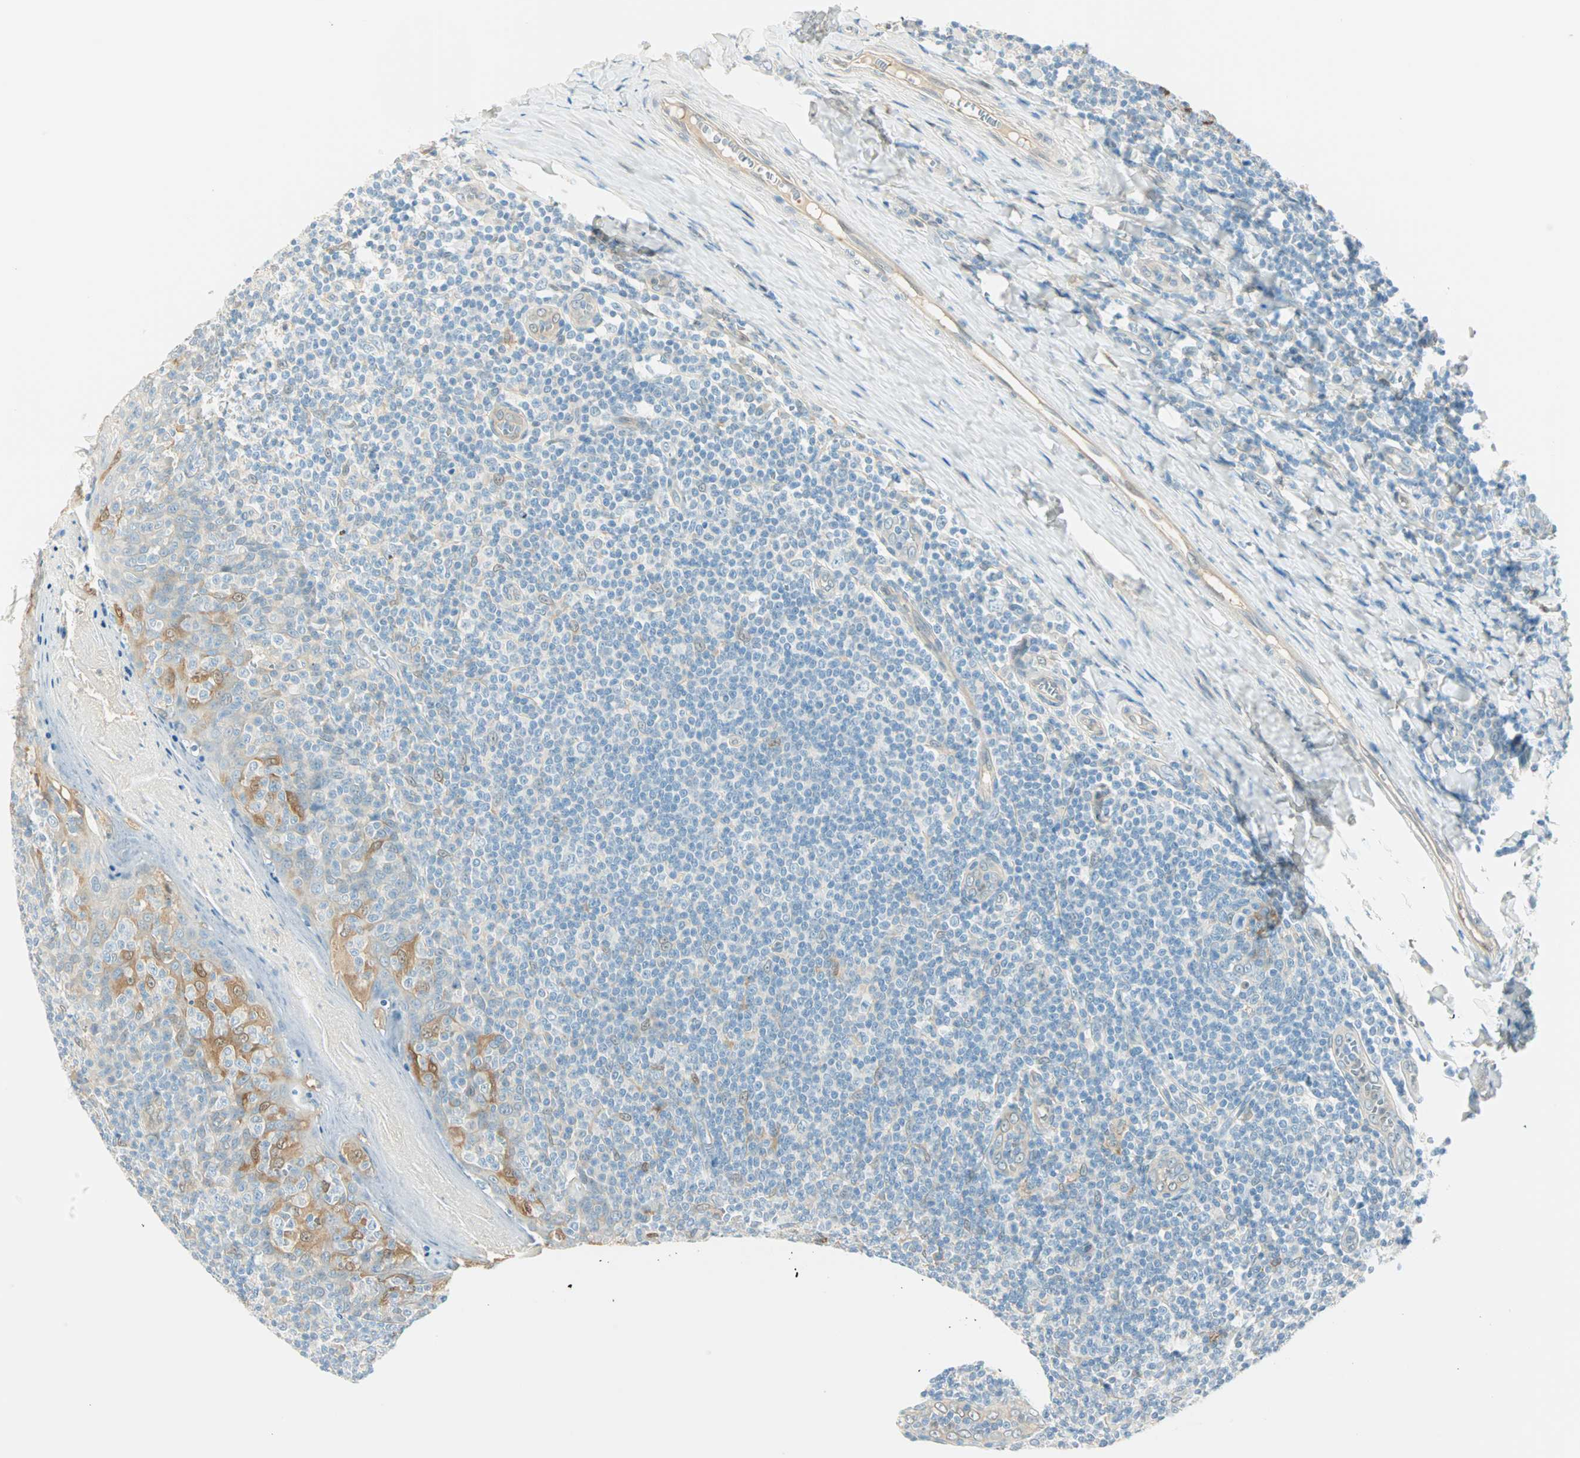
{"staining": {"intensity": "strong", "quantity": "<25%", "location": "cytoplasmic/membranous,nuclear"}, "tissue": "tonsil", "cell_type": "Germinal center cells", "image_type": "normal", "snomed": [{"axis": "morphology", "description": "Normal tissue, NOS"}, {"axis": "topography", "description": "Tonsil"}], "caption": "There is medium levels of strong cytoplasmic/membranous,nuclear positivity in germinal center cells of benign tonsil, as demonstrated by immunohistochemical staining (brown color).", "gene": "S100A1", "patient": {"sex": "male", "age": 31}}